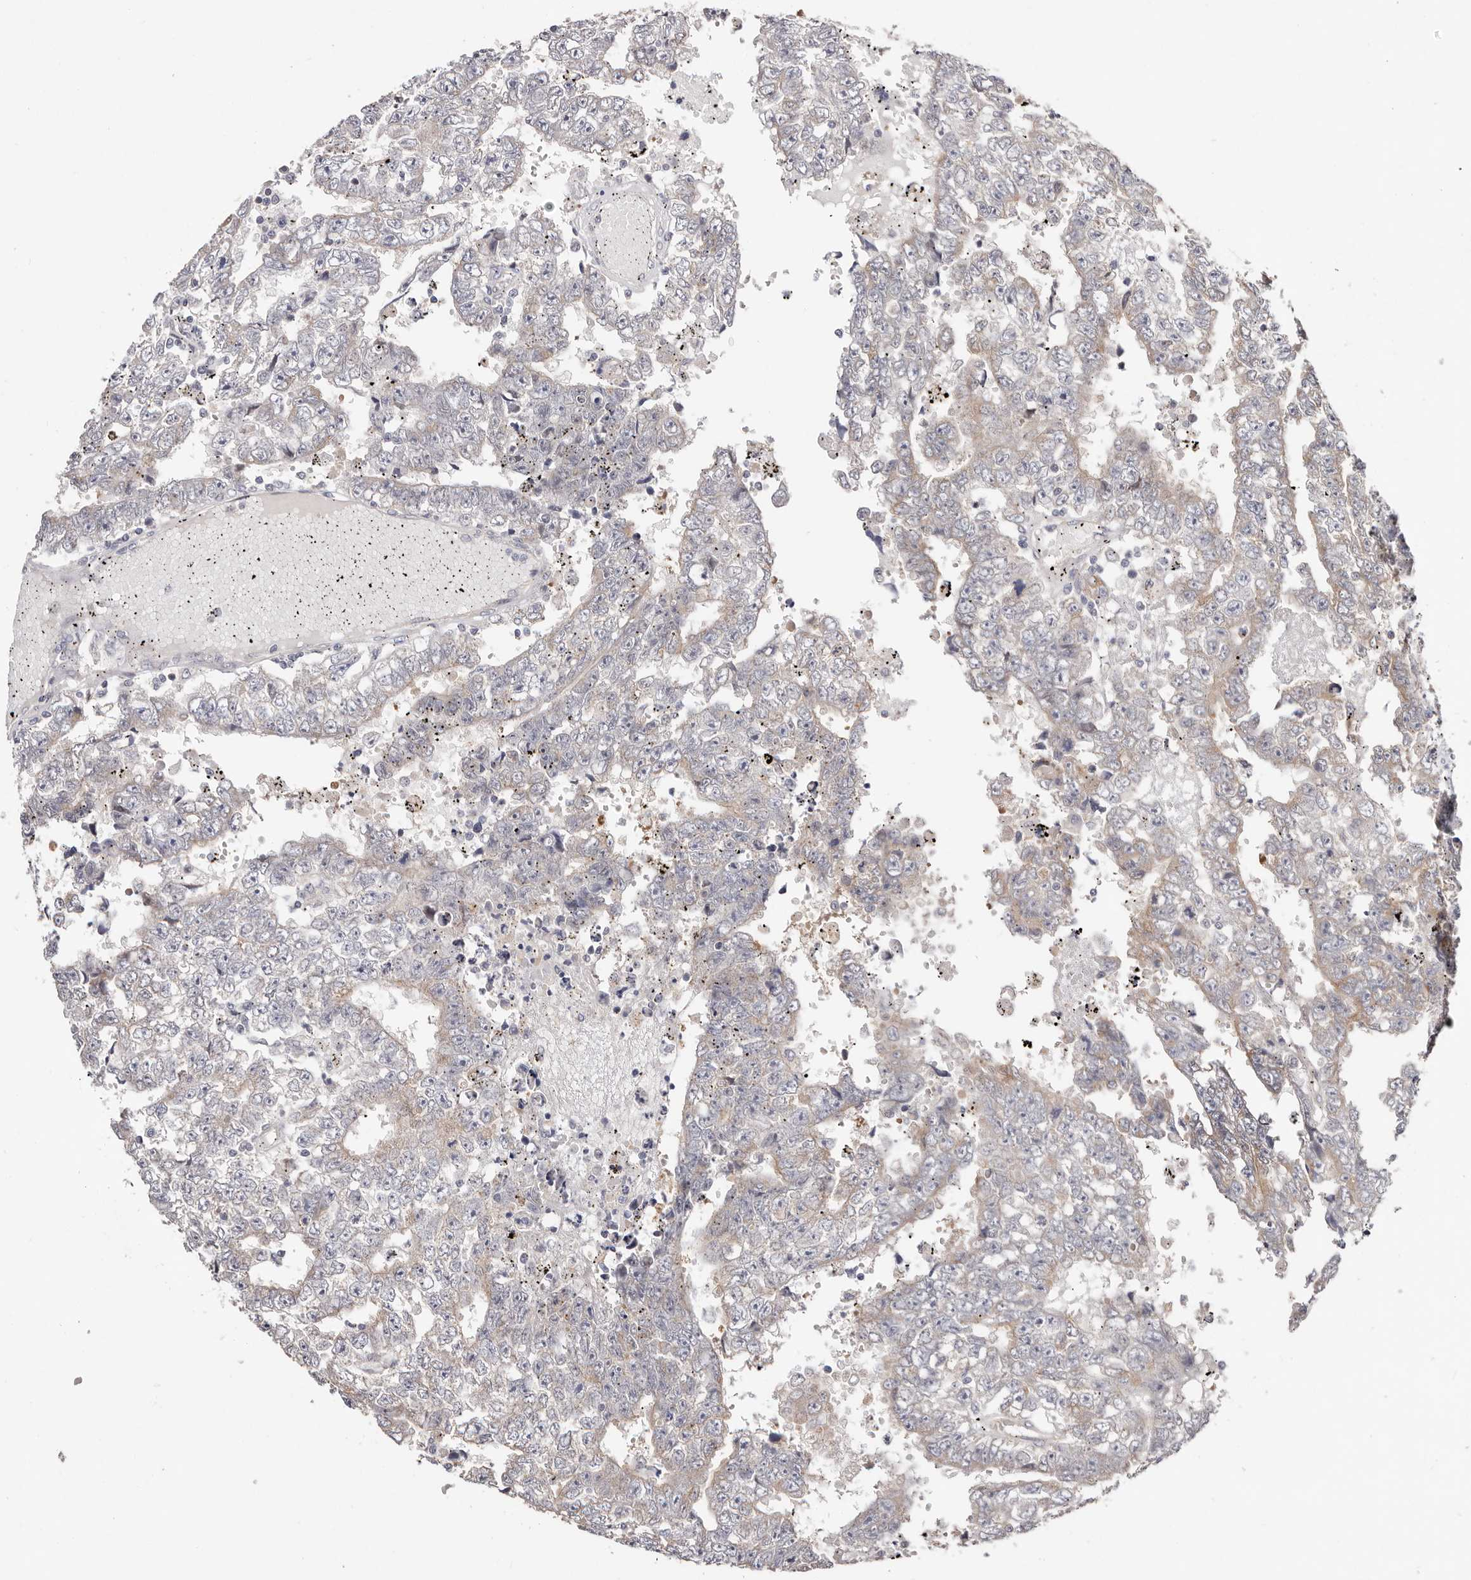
{"staining": {"intensity": "negative", "quantity": "none", "location": "none"}, "tissue": "testis cancer", "cell_type": "Tumor cells", "image_type": "cancer", "snomed": [{"axis": "morphology", "description": "Carcinoma, Embryonal, NOS"}, {"axis": "topography", "description": "Testis"}], "caption": "IHC photomicrograph of human testis cancer stained for a protein (brown), which reveals no expression in tumor cells. (Brightfield microscopy of DAB IHC at high magnification).", "gene": "USP33", "patient": {"sex": "male", "age": 25}}